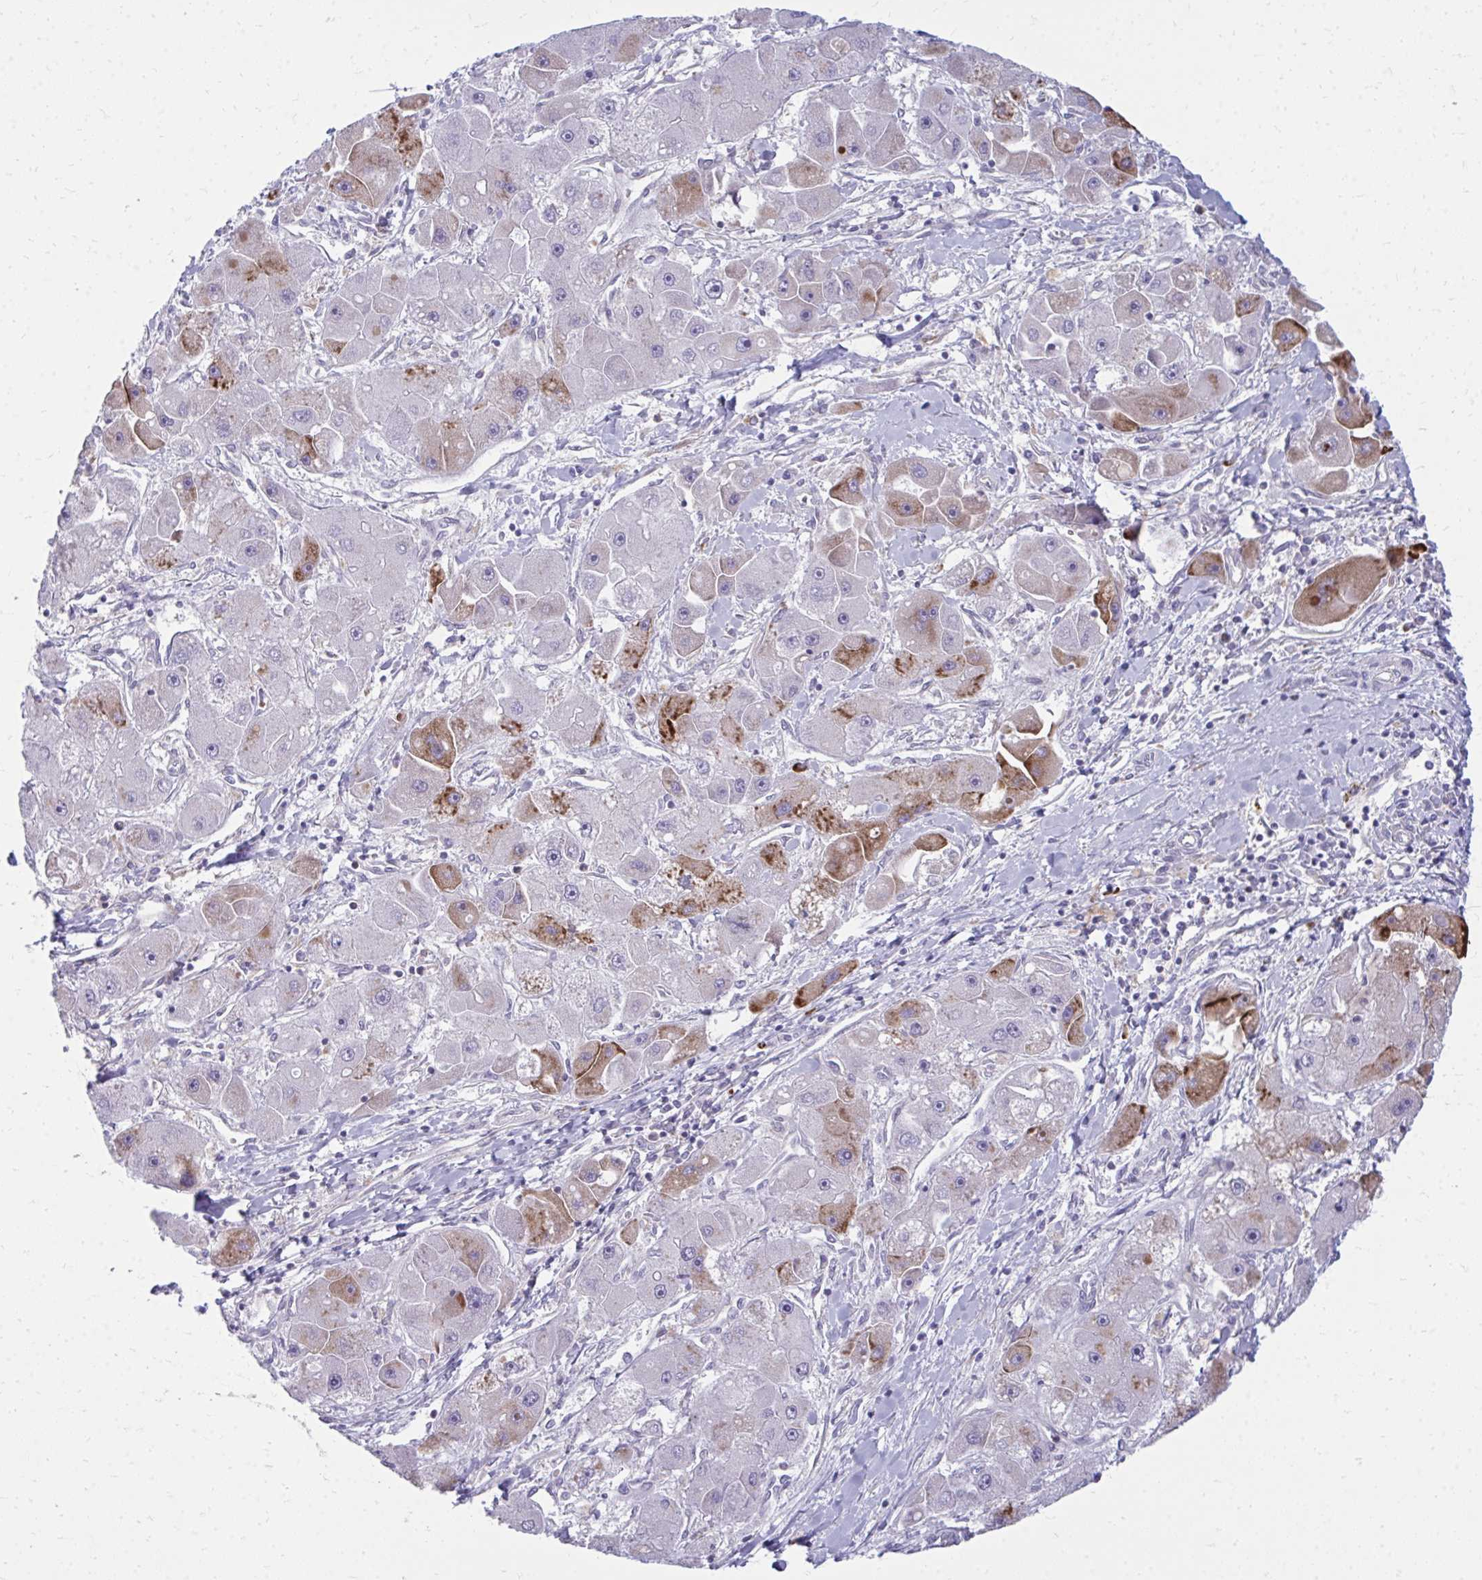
{"staining": {"intensity": "moderate", "quantity": "<25%", "location": "cytoplasmic/membranous"}, "tissue": "liver cancer", "cell_type": "Tumor cells", "image_type": "cancer", "snomed": [{"axis": "morphology", "description": "Carcinoma, Hepatocellular, NOS"}, {"axis": "topography", "description": "Liver"}], "caption": "Immunohistochemical staining of hepatocellular carcinoma (liver) demonstrates low levels of moderate cytoplasmic/membranous expression in about <25% of tumor cells.", "gene": "ASAP1", "patient": {"sex": "male", "age": 24}}